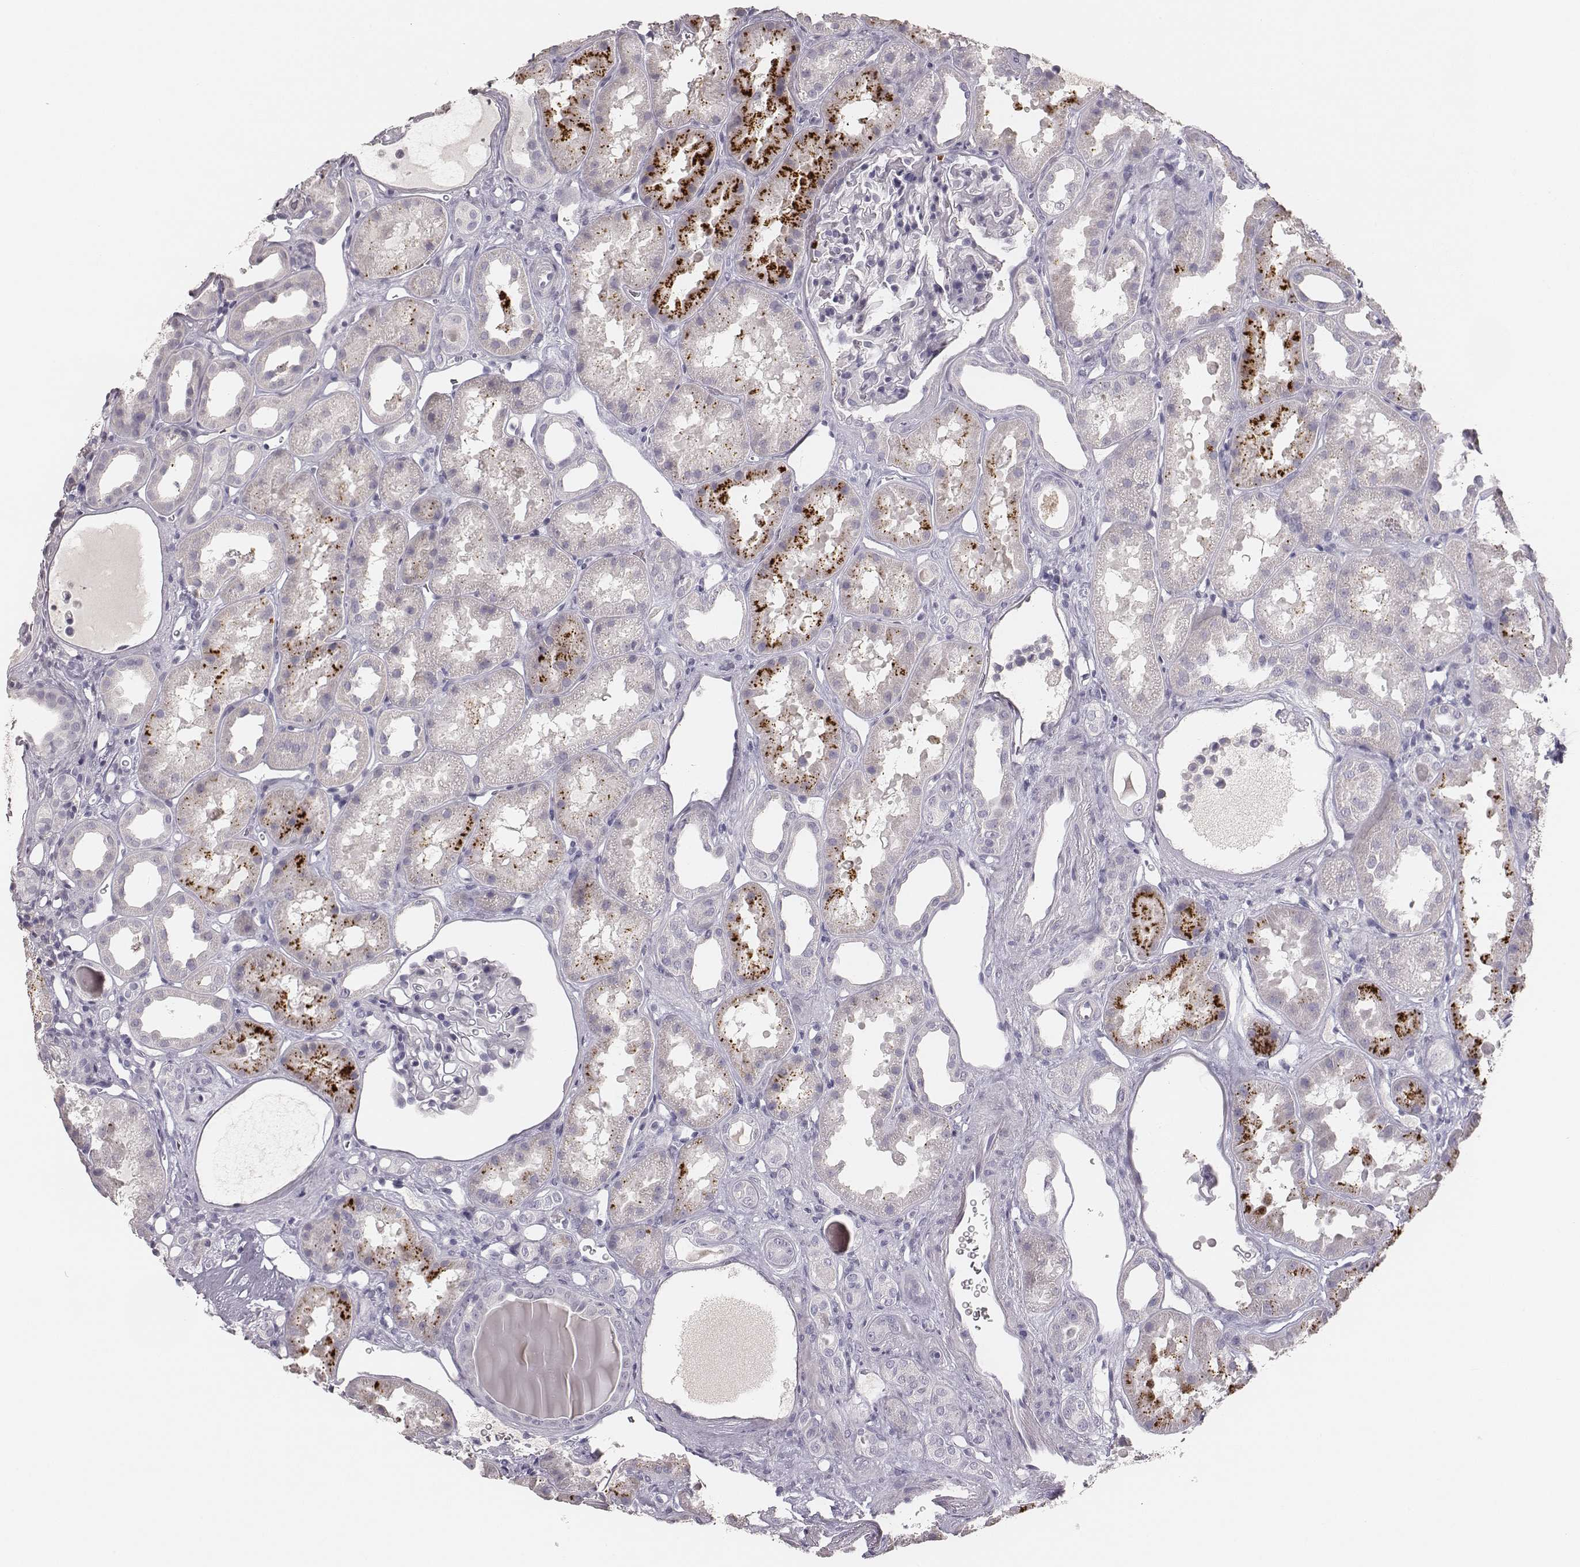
{"staining": {"intensity": "negative", "quantity": "none", "location": "none"}, "tissue": "kidney", "cell_type": "Cells in glomeruli", "image_type": "normal", "snomed": [{"axis": "morphology", "description": "Normal tissue, NOS"}, {"axis": "topography", "description": "Kidney"}], "caption": "A high-resolution photomicrograph shows IHC staining of benign kidney, which reveals no significant positivity in cells in glomeruli. The staining is performed using DAB (3,3'-diaminobenzidine) brown chromogen with nuclei counter-stained in using hematoxylin.", "gene": "MYH6", "patient": {"sex": "male", "age": 61}}